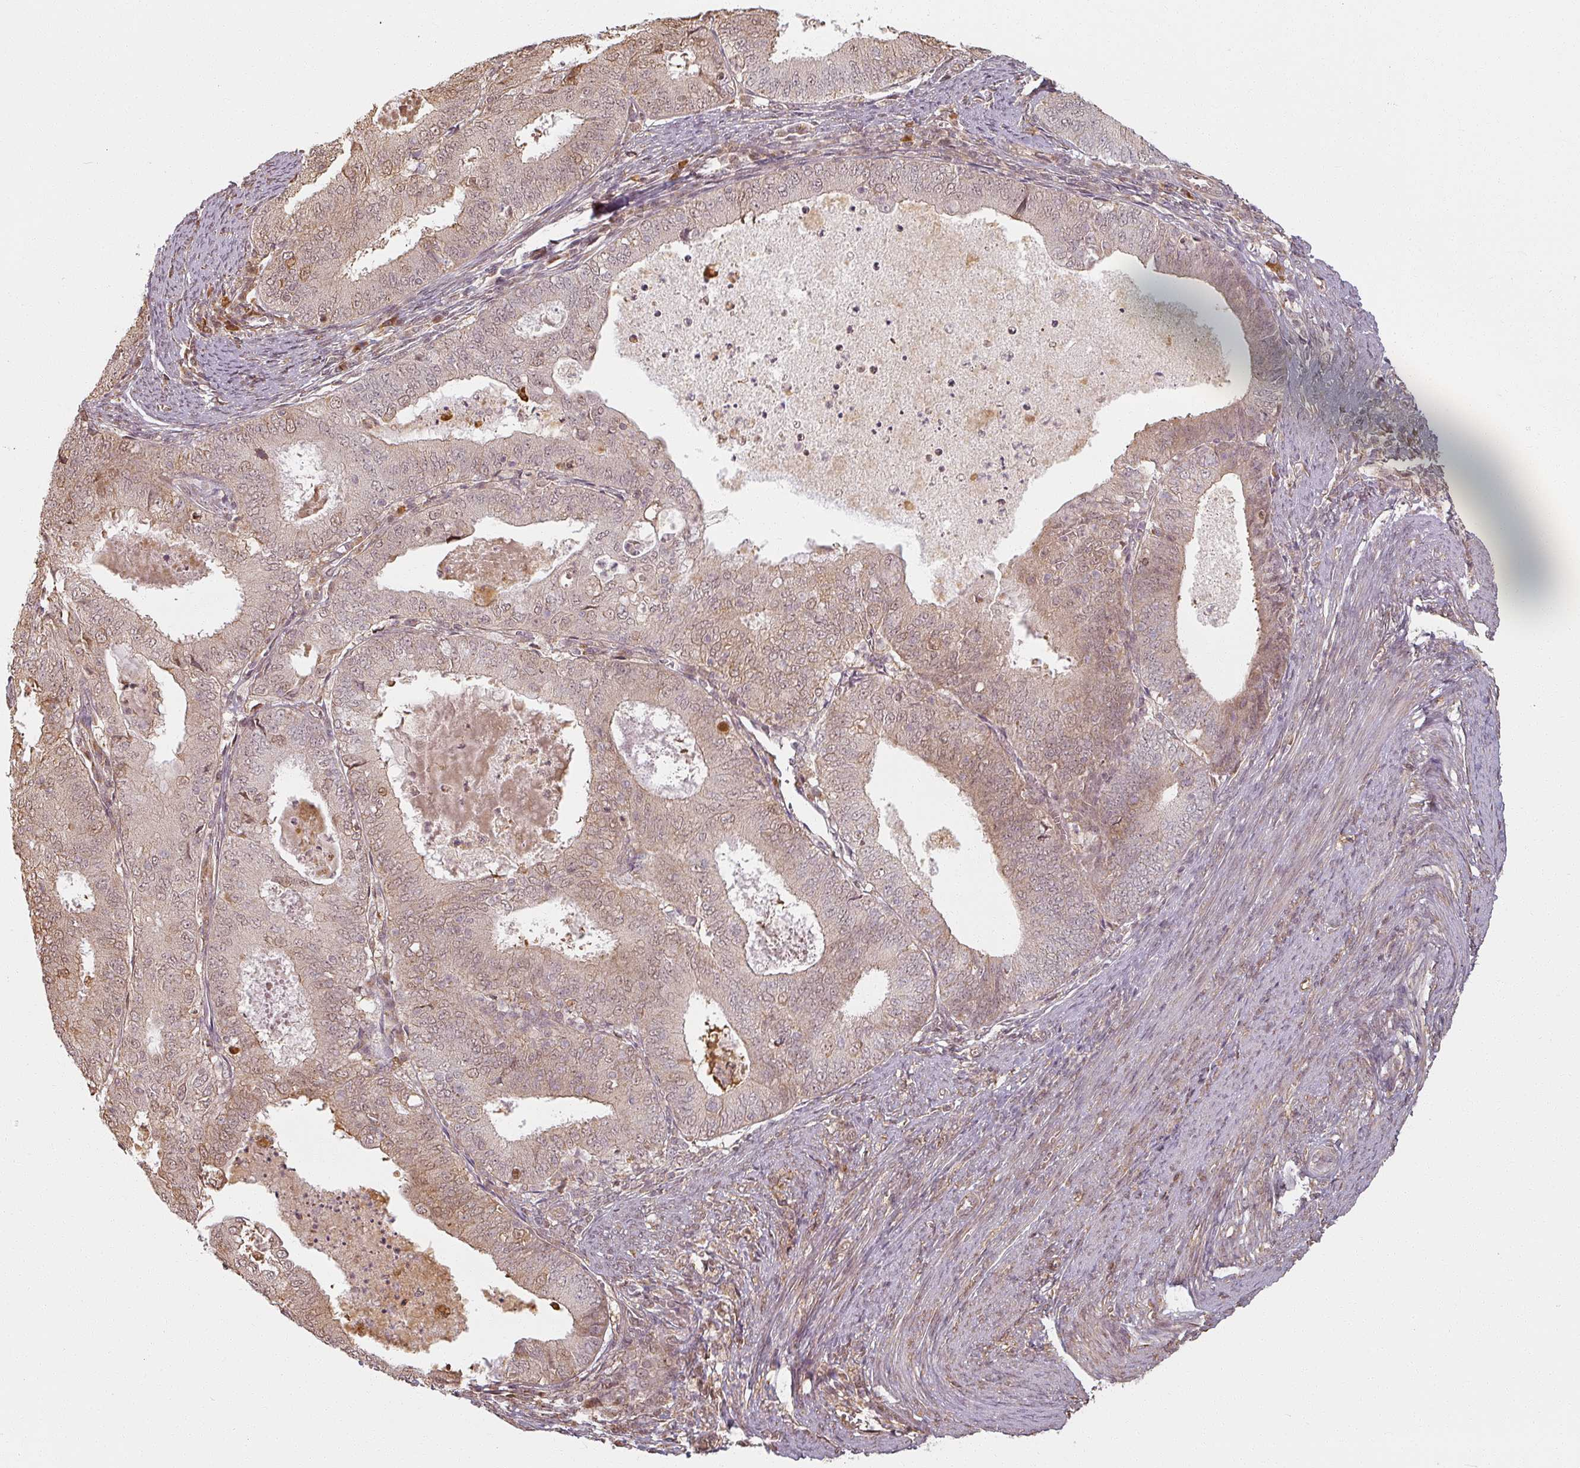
{"staining": {"intensity": "weak", "quantity": ">75%", "location": "cytoplasmic/membranous,nuclear"}, "tissue": "endometrial cancer", "cell_type": "Tumor cells", "image_type": "cancer", "snomed": [{"axis": "morphology", "description": "Adenocarcinoma, NOS"}, {"axis": "topography", "description": "Endometrium"}], "caption": "Tumor cells display weak cytoplasmic/membranous and nuclear staining in about >75% of cells in adenocarcinoma (endometrial).", "gene": "MED19", "patient": {"sex": "female", "age": 57}}